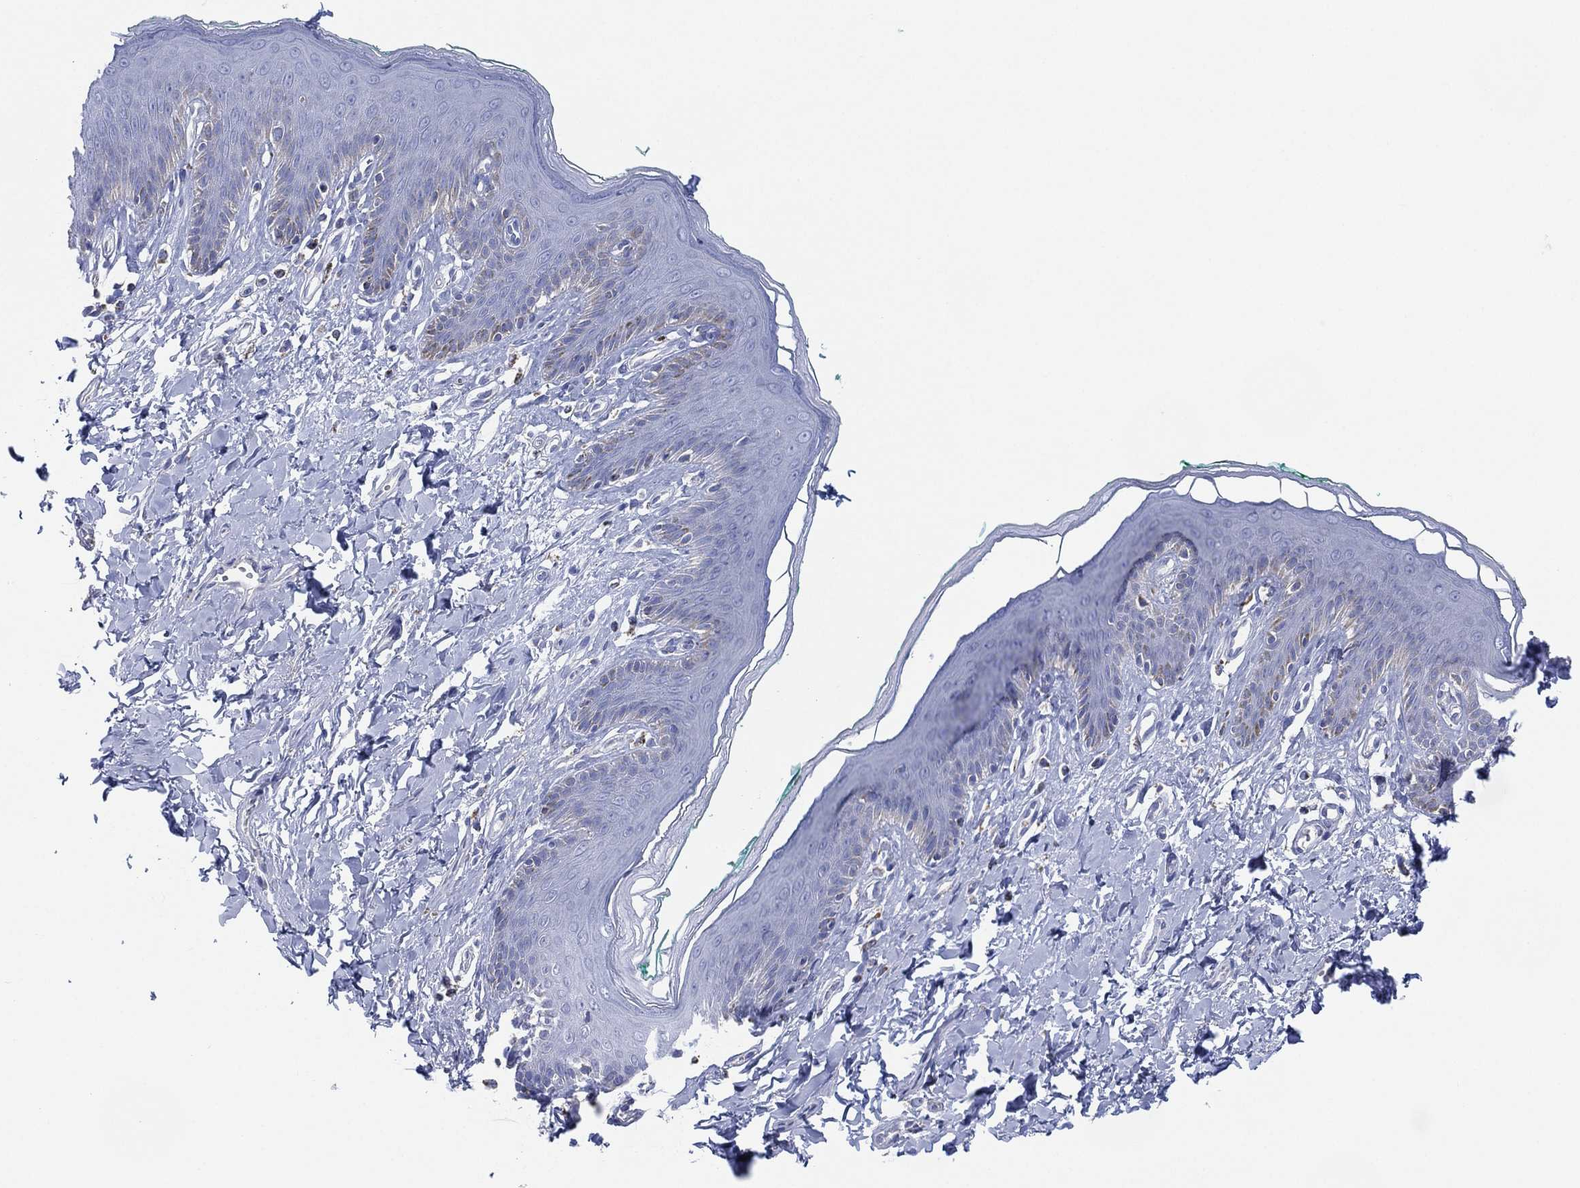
{"staining": {"intensity": "negative", "quantity": "none", "location": "none"}, "tissue": "skin", "cell_type": "Epidermal cells", "image_type": "normal", "snomed": [{"axis": "morphology", "description": "Normal tissue, NOS"}, {"axis": "topography", "description": "Vulva"}], "caption": "There is no significant expression in epidermal cells of skin. (Stains: DAB (3,3'-diaminobenzidine) IHC with hematoxylin counter stain, Microscopy: brightfield microscopy at high magnification).", "gene": "CFTR", "patient": {"sex": "female", "age": 66}}